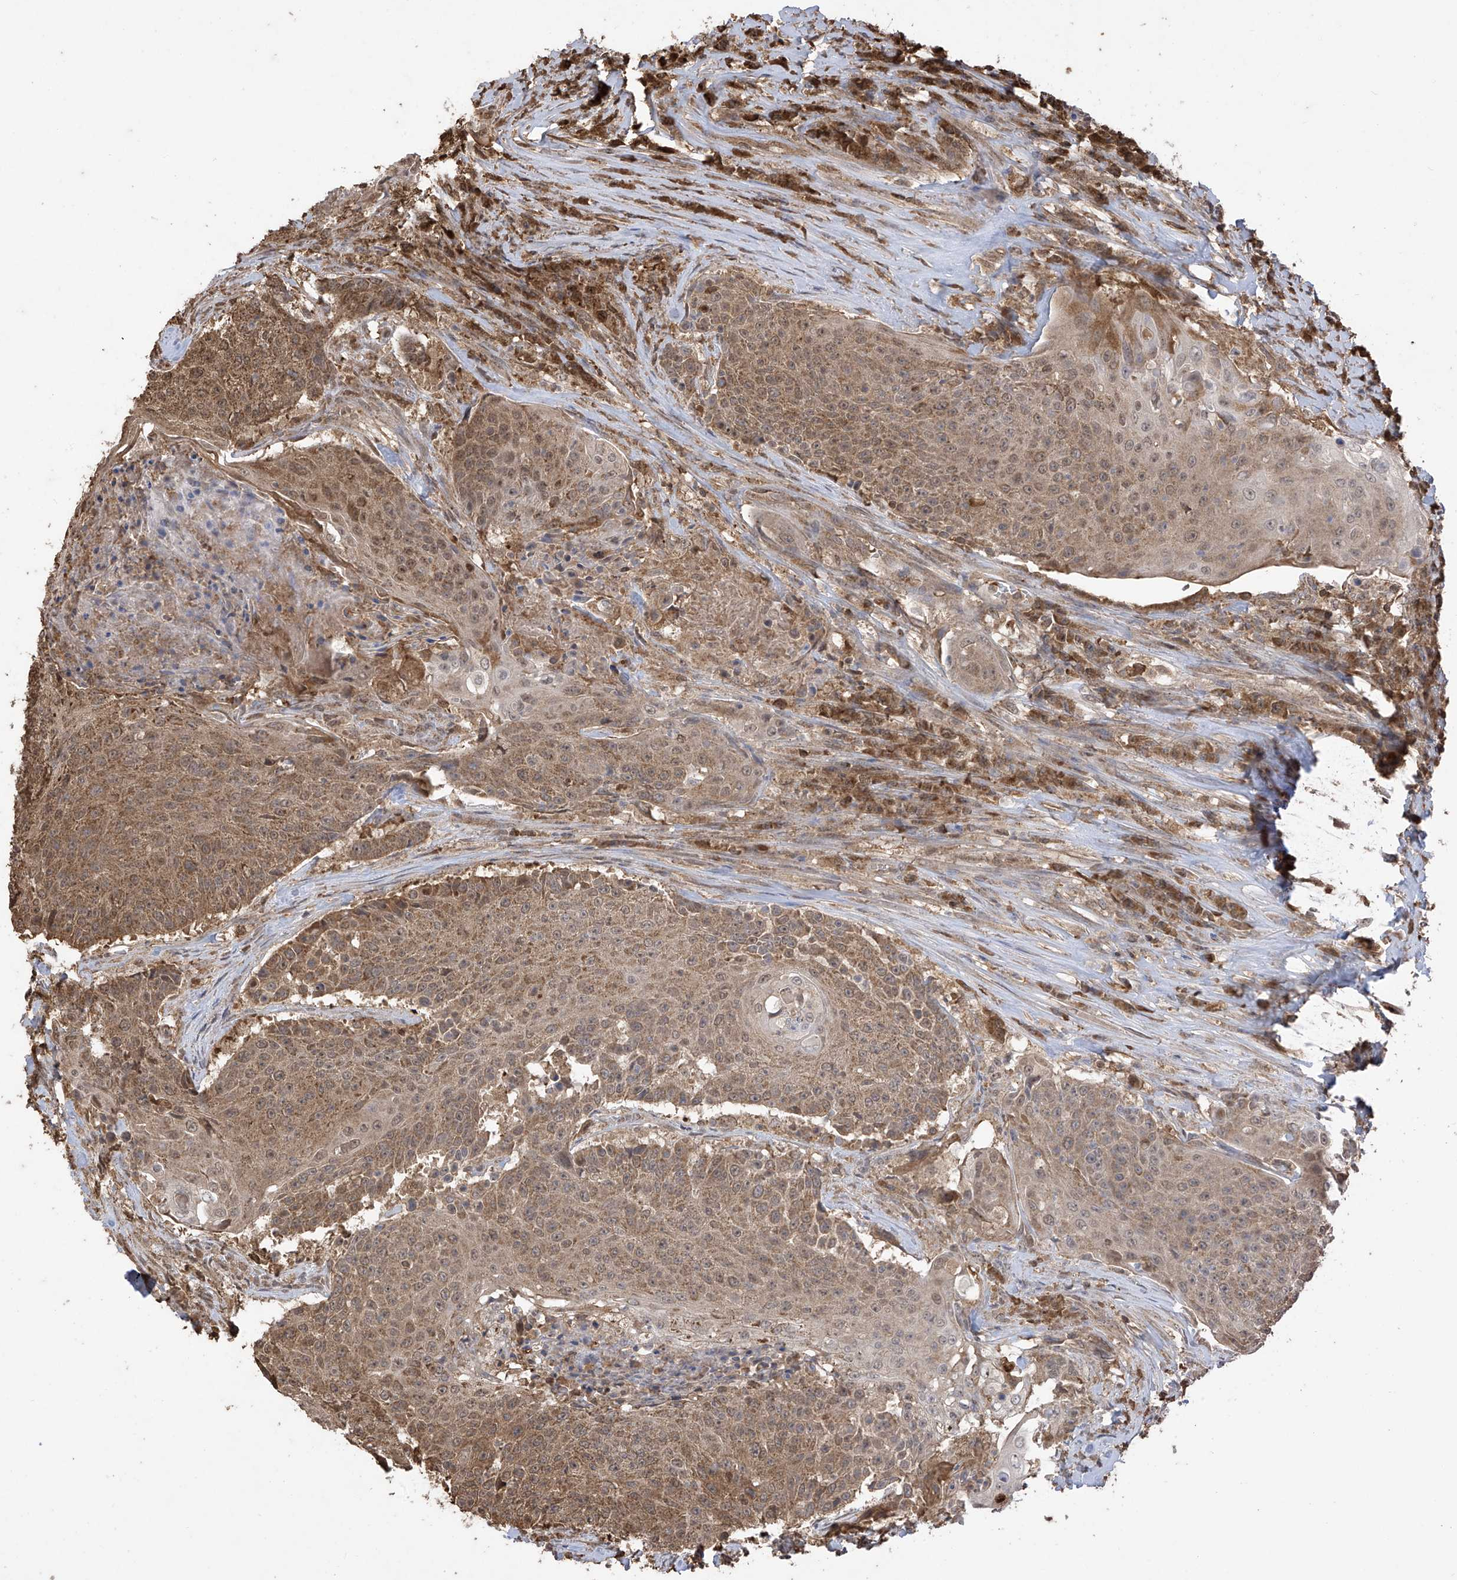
{"staining": {"intensity": "moderate", "quantity": ">75%", "location": "cytoplasmic/membranous"}, "tissue": "urothelial cancer", "cell_type": "Tumor cells", "image_type": "cancer", "snomed": [{"axis": "morphology", "description": "Urothelial carcinoma, High grade"}, {"axis": "topography", "description": "Urinary bladder"}], "caption": "Urothelial cancer stained for a protein (brown) demonstrates moderate cytoplasmic/membranous positive expression in approximately >75% of tumor cells.", "gene": "PNPT1", "patient": {"sex": "female", "age": 63}}